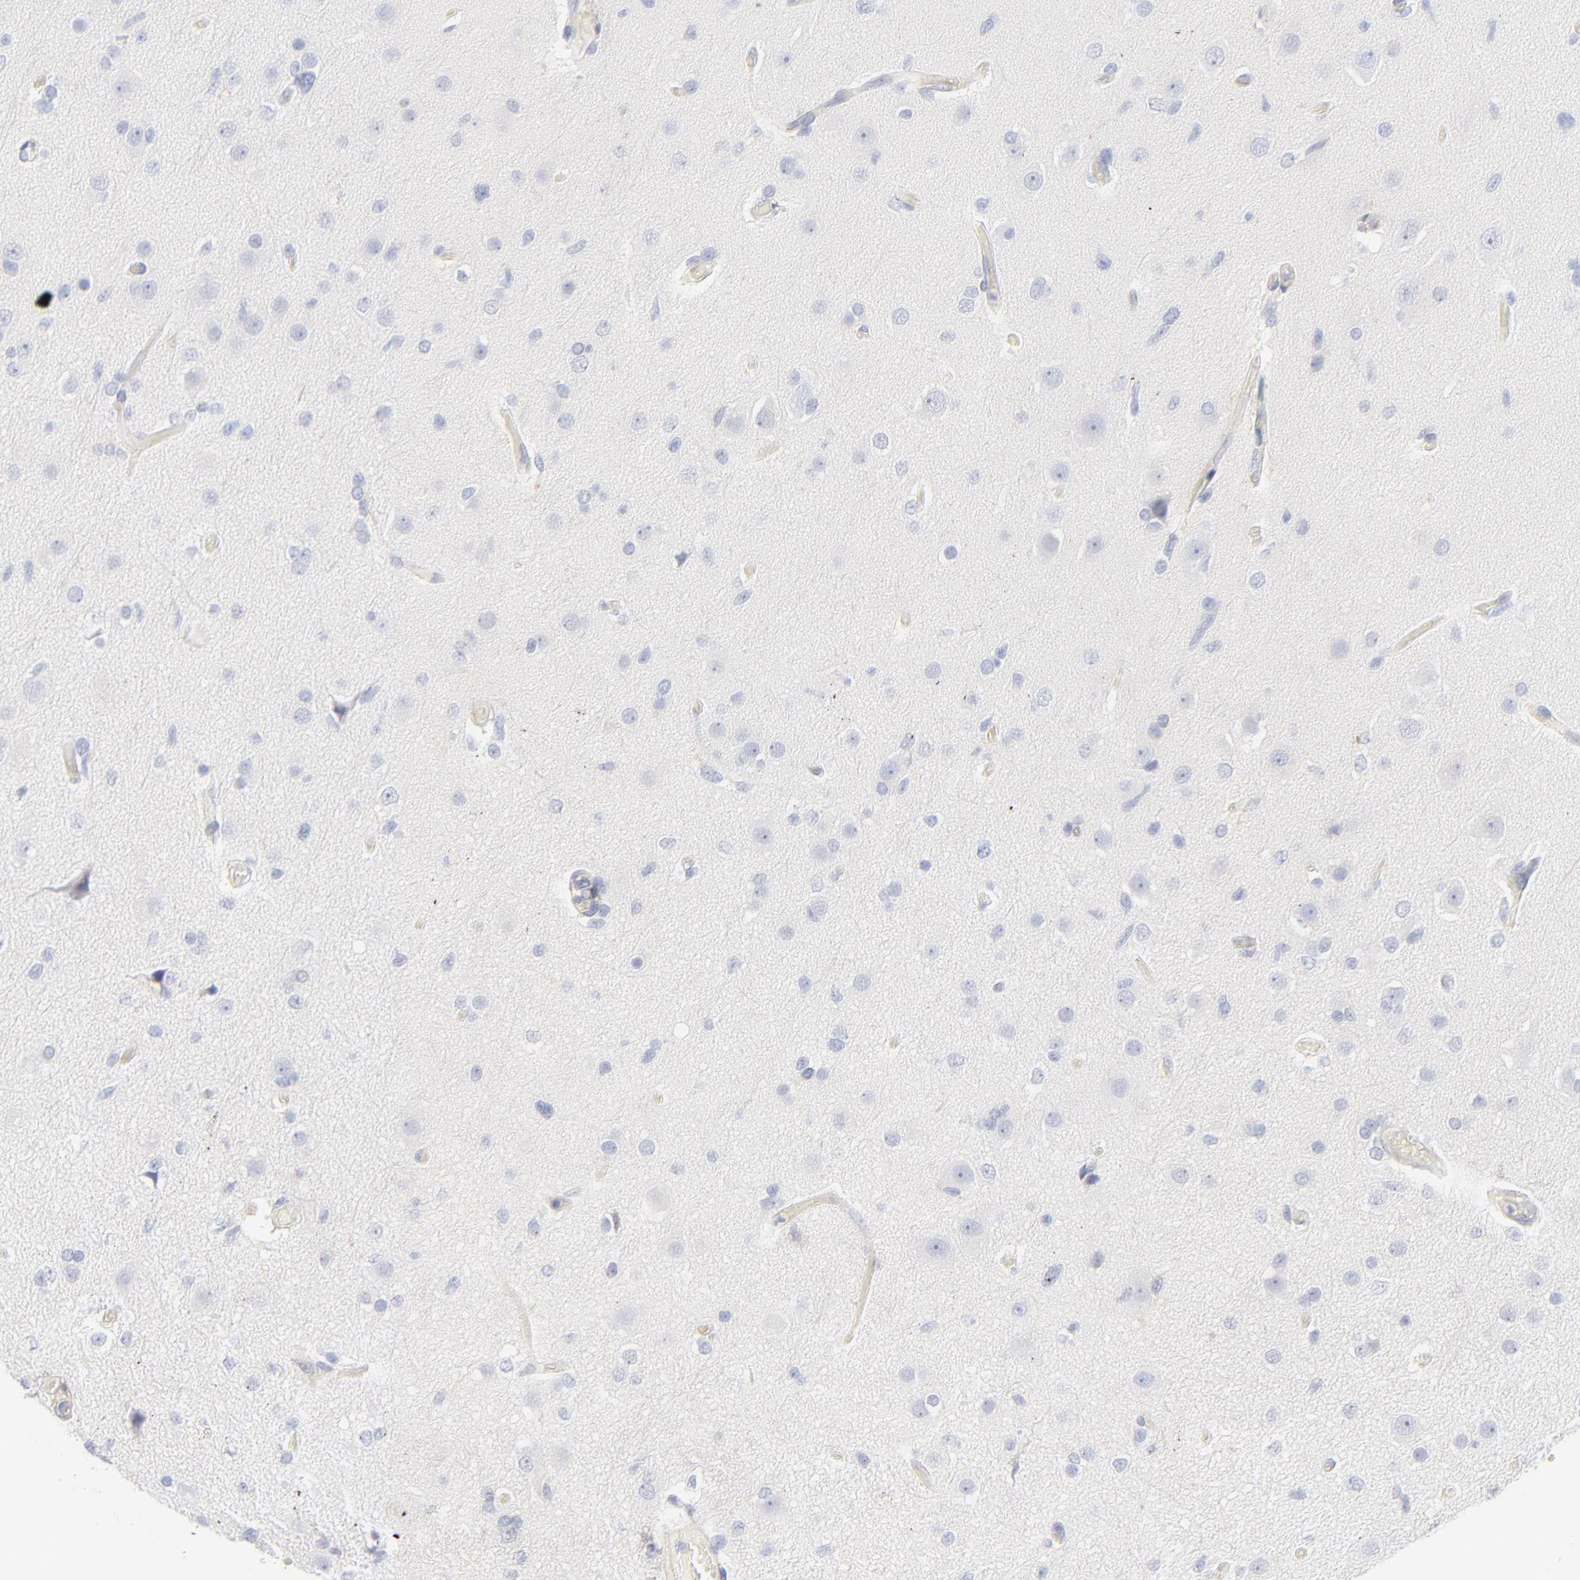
{"staining": {"intensity": "negative", "quantity": "none", "location": "none"}, "tissue": "glioma", "cell_type": "Tumor cells", "image_type": "cancer", "snomed": [{"axis": "morphology", "description": "Glioma, malignant, High grade"}, {"axis": "topography", "description": "Brain"}], "caption": "Histopathology image shows no significant protein staining in tumor cells of malignant glioma (high-grade). (Brightfield microscopy of DAB IHC at high magnification).", "gene": "ITGA5", "patient": {"sex": "male", "age": 33}}